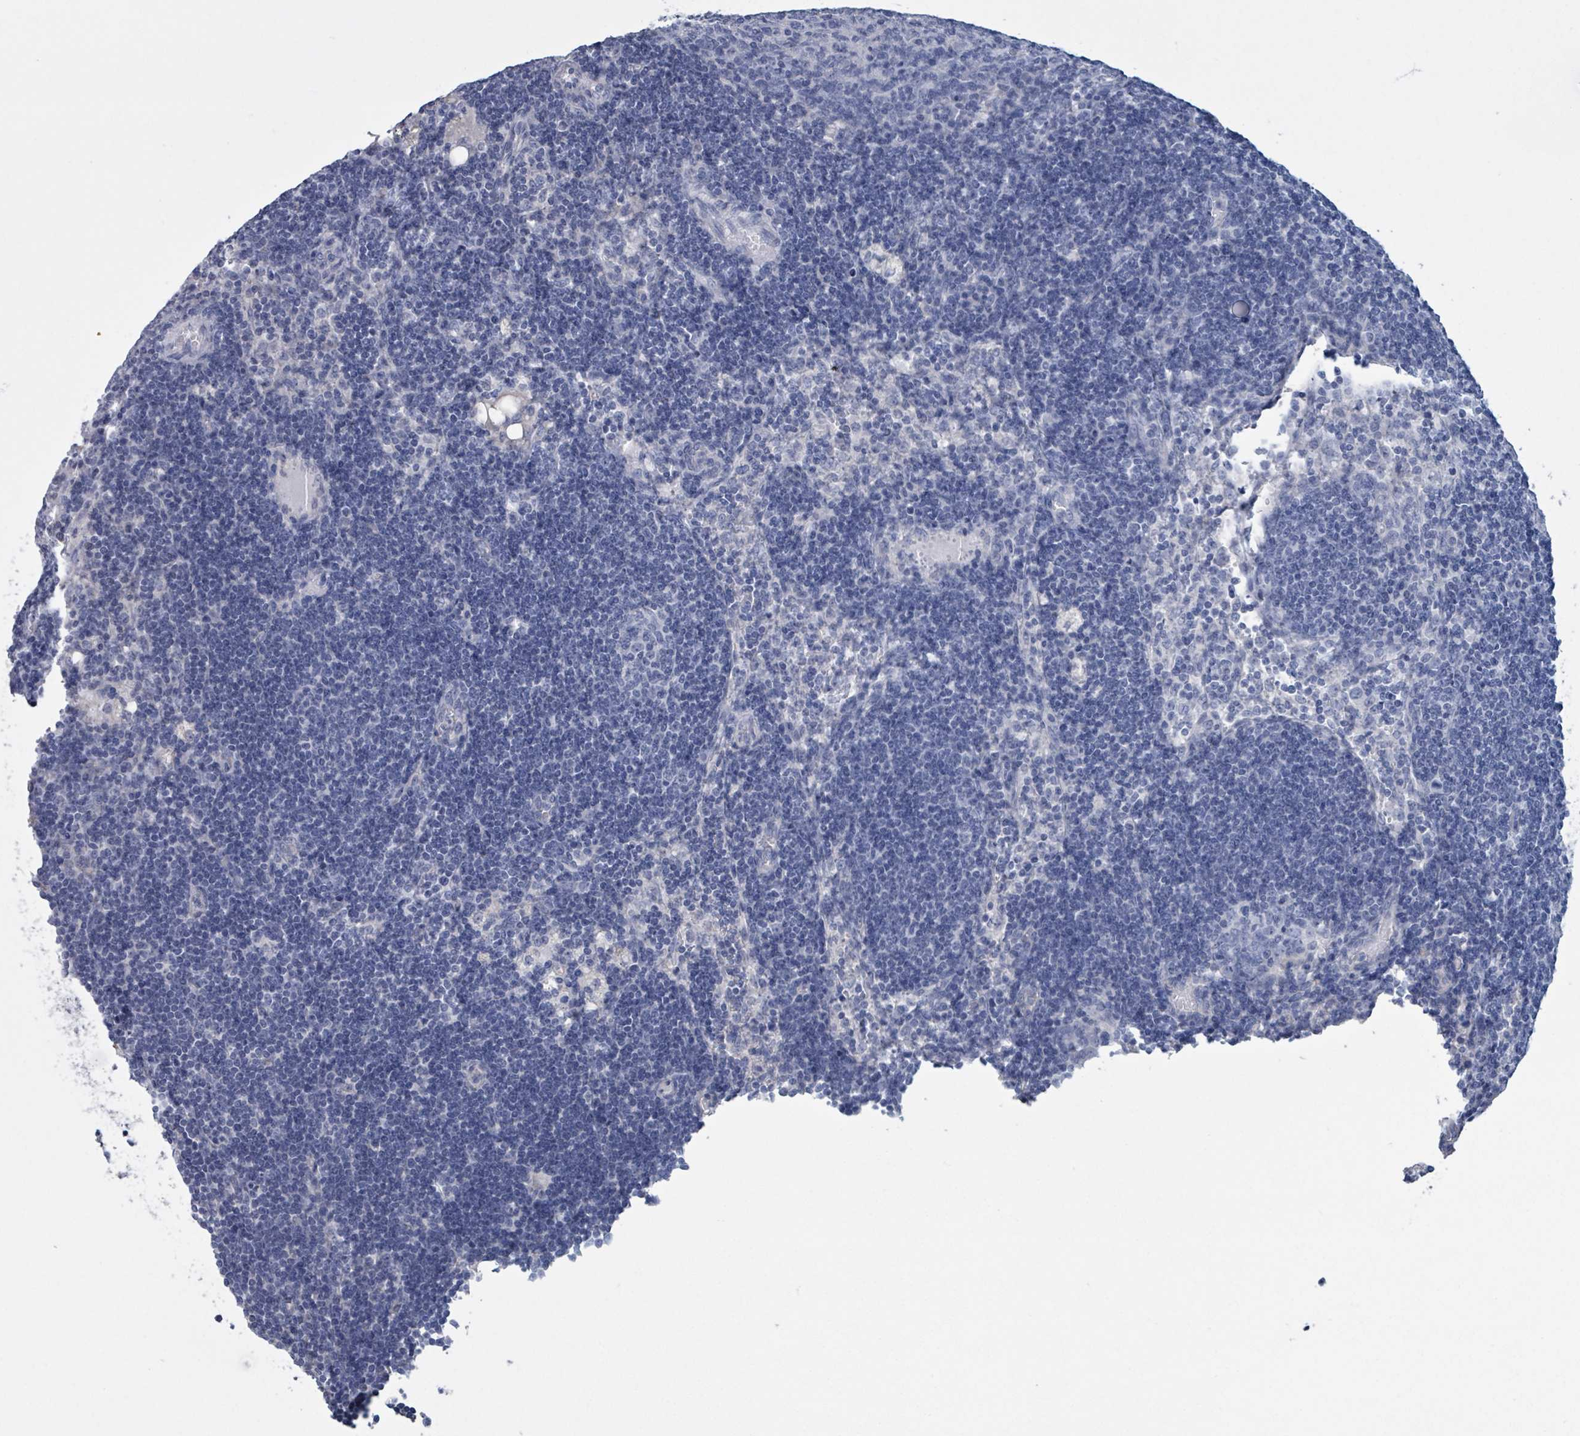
{"staining": {"intensity": "negative", "quantity": "none", "location": "none"}, "tissue": "lymph node", "cell_type": "Germinal center cells", "image_type": "normal", "snomed": [{"axis": "morphology", "description": "Normal tissue, NOS"}, {"axis": "topography", "description": "Lymph node"}], "caption": "A high-resolution histopathology image shows immunohistochemistry staining of normal lymph node, which demonstrates no significant staining in germinal center cells. (DAB (3,3'-diaminobenzidine) immunohistochemistry with hematoxylin counter stain).", "gene": "CT45A10", "patient": {"sex": "female", "age": 73}}